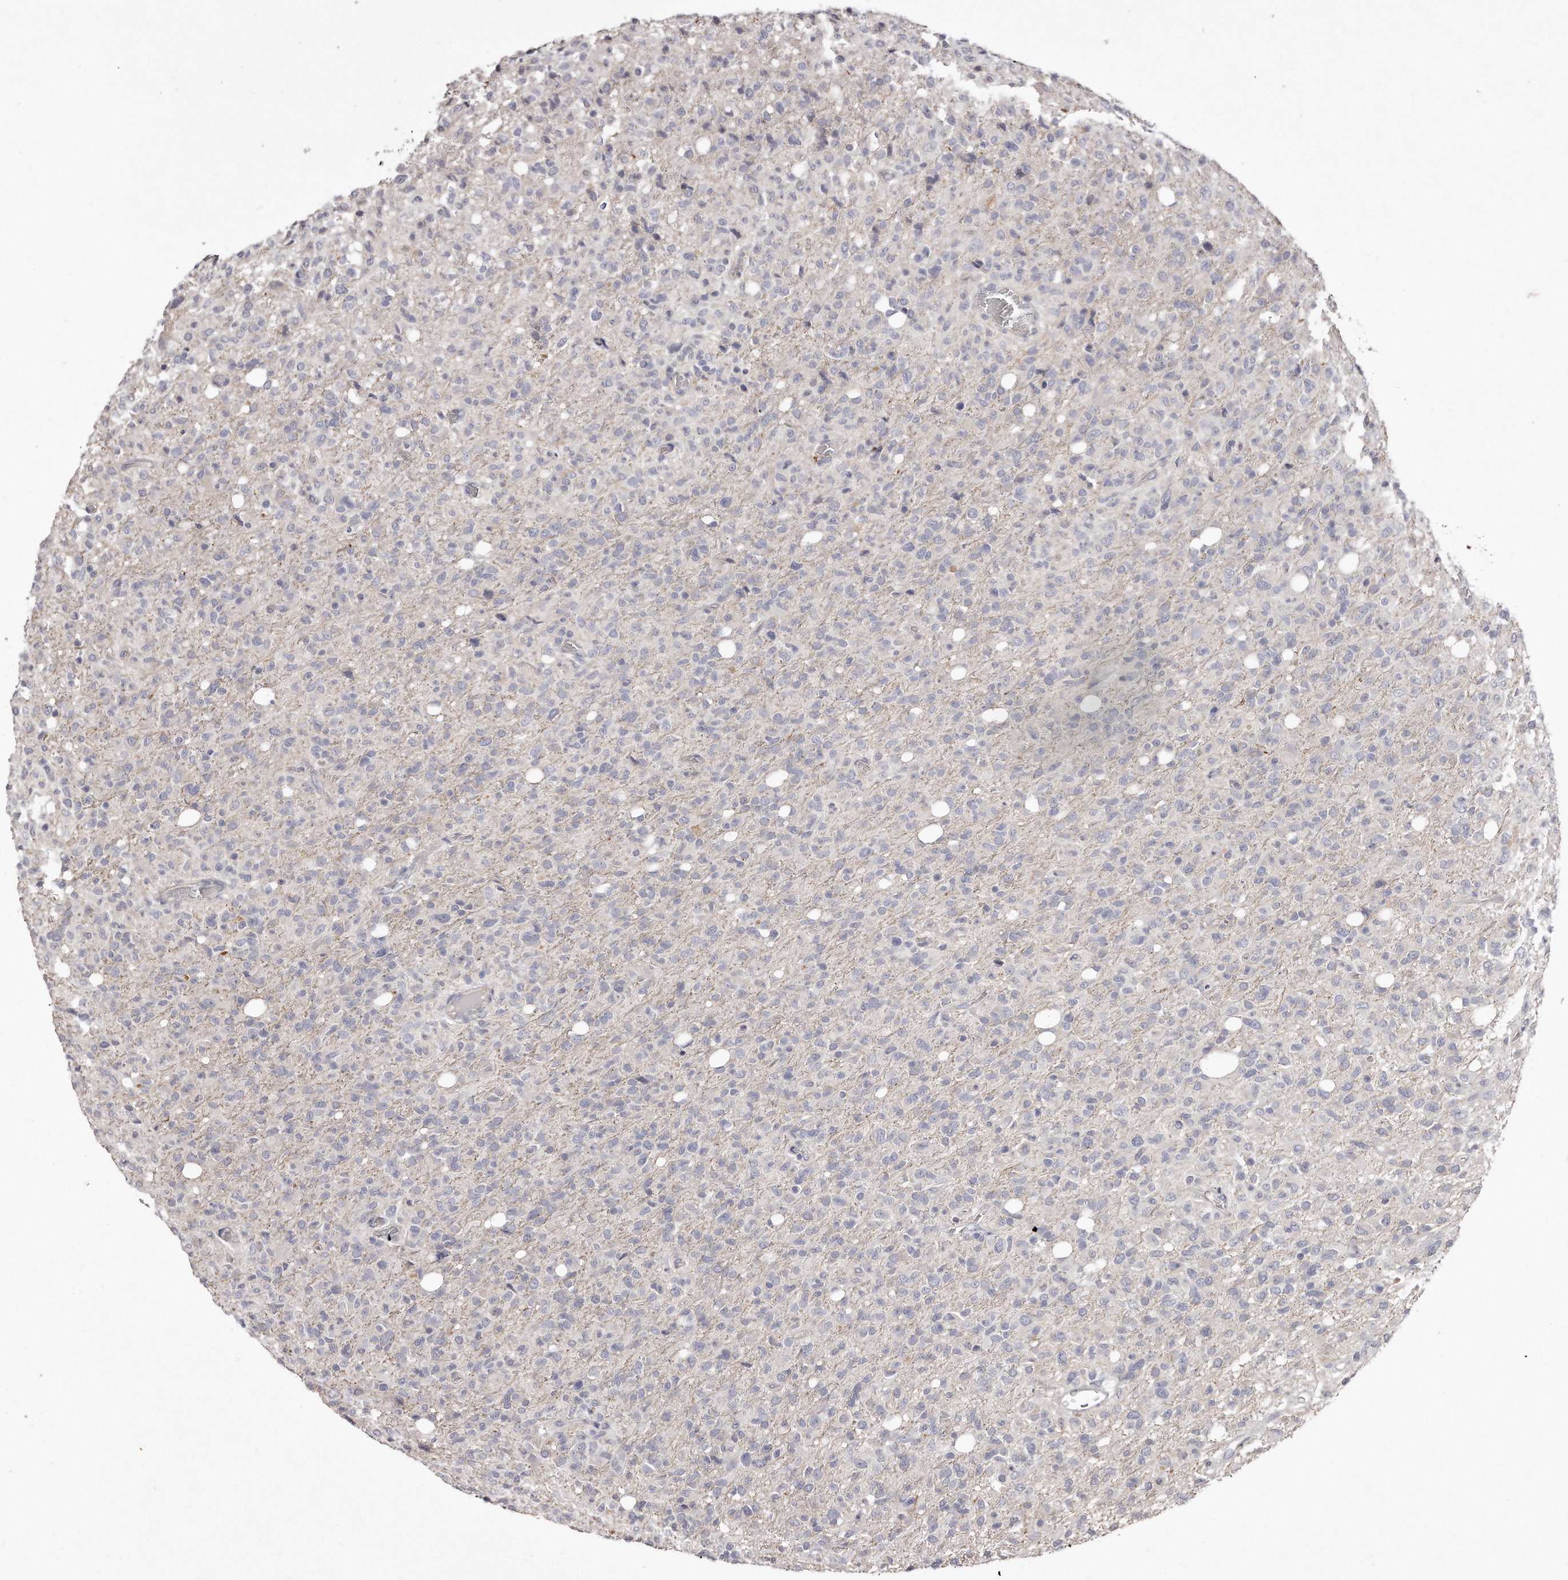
{"staining": {"intensity": "negative", "quantity": "none", "location": "none"}, "tissue": "glioma", "cell_type": "Tumor cells", "image_type": "cancer", "snomed": [{"axis": "morphology", "description": "Glioma, malignant, High grade"}, {"axis": "topography", "description": "Brain"}], "caption": "Immunohistochemistry (IHC) of malignant high-grade glioma demonstrates no expression in tumor cells.", "gene": "TTLL4", "patient": {"sex": "female", "age": 57}}